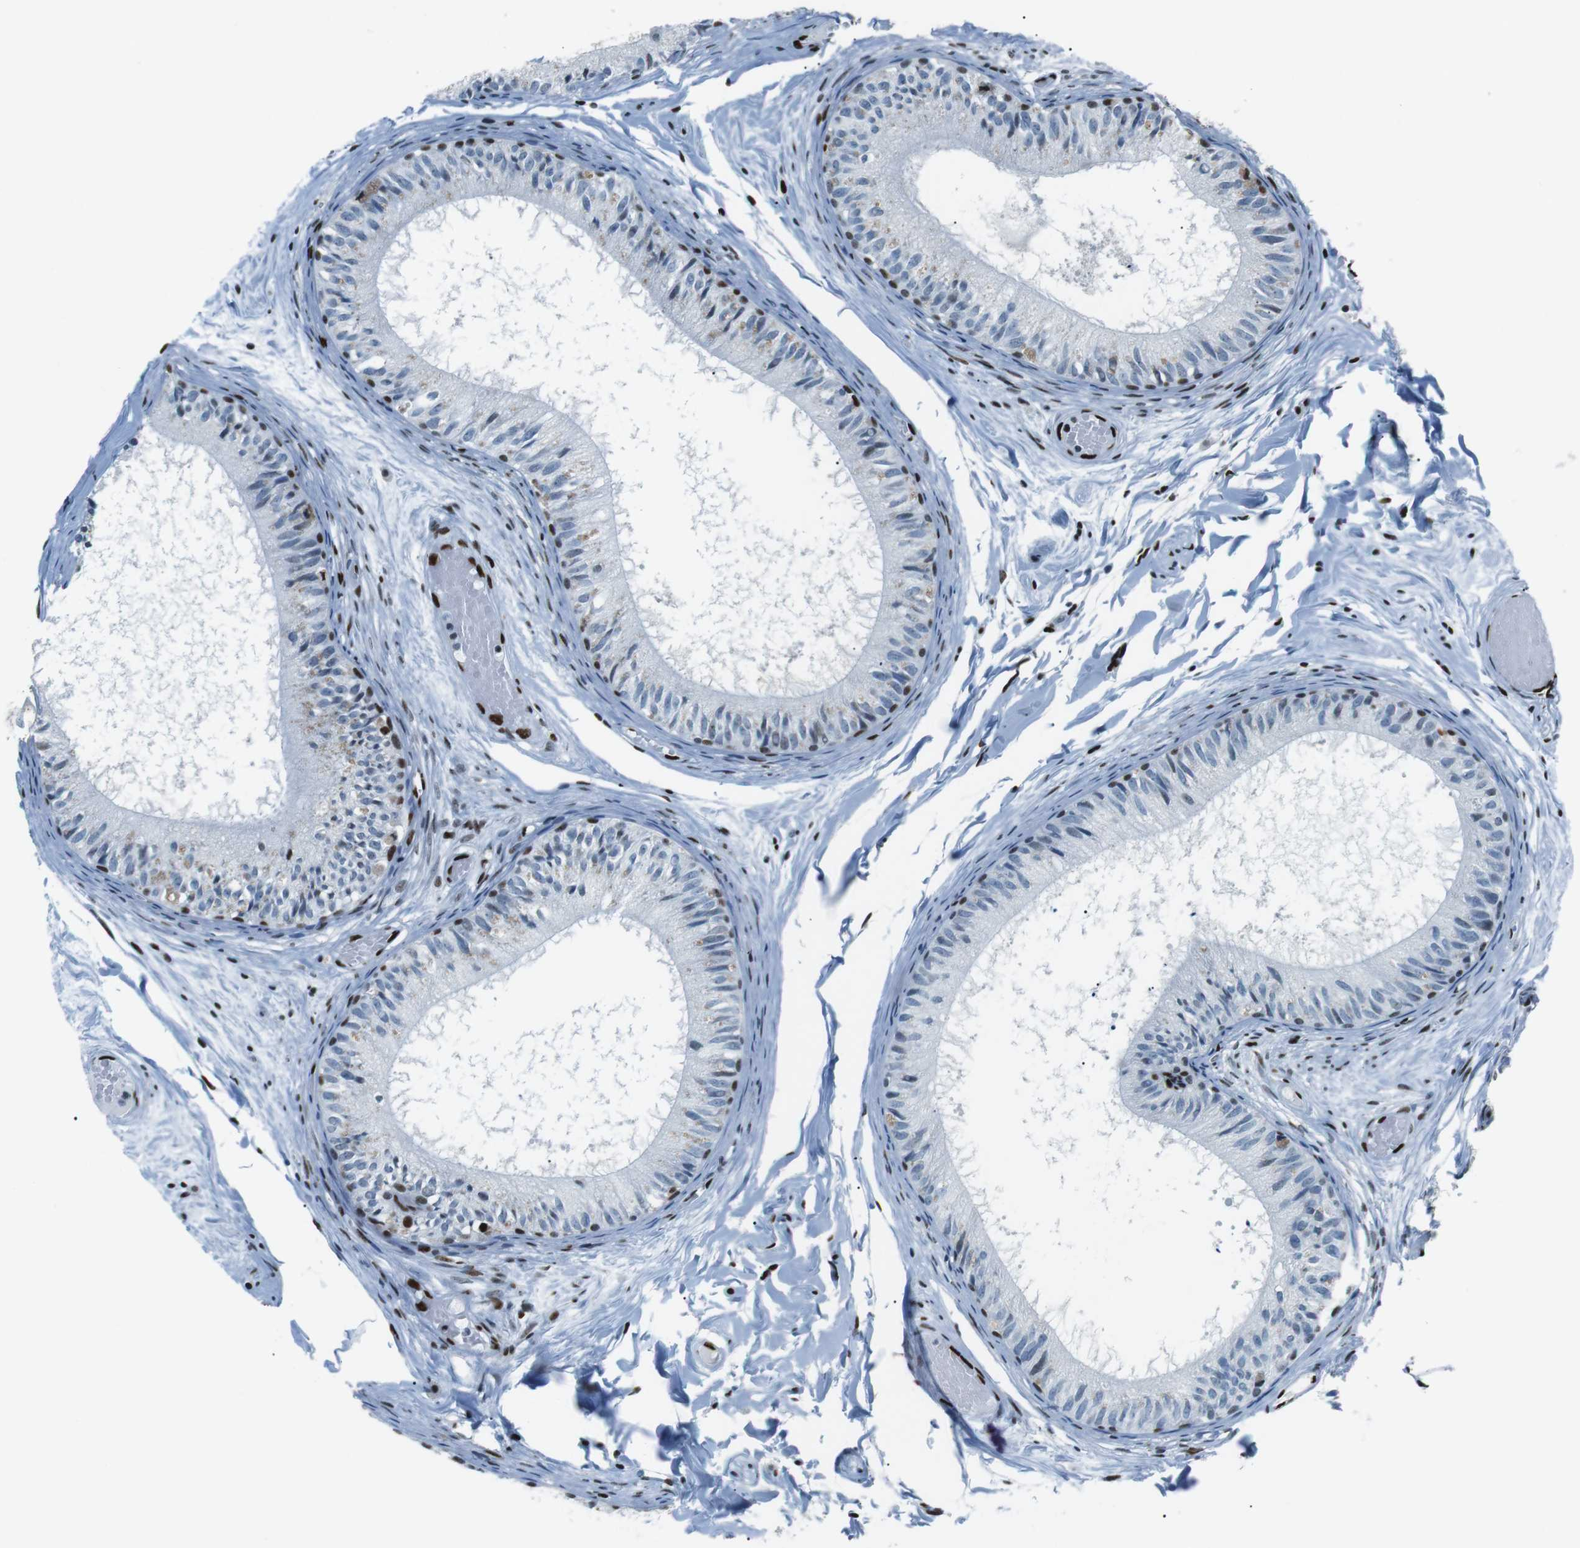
{"staining": {"intensity": "strong", "quantity": "<25%", "location": "nuclear"}, "tissue": "epididymis", "cell_type": "Glandular cells", "image_type": "normal", "snomed": [{"axis": "morphology", "description": "Normal tissue, NOS"}, {"axis": "topography", "description": "Epididymis"}], "caption": "High-magnification brightfield microscopy of benign epididymis stained with DAB (brown) and counterstained with hematoxylin (blue). glandular cells exhibit strong nuclear positivity is identified in about<25% of cells. The staining was performed using DAB, with brown indicating positive protein expression. Nuclei are stained blue with hematoxylin.", "gene": "PML", "patient": {"sex": "male", "age": 46}}